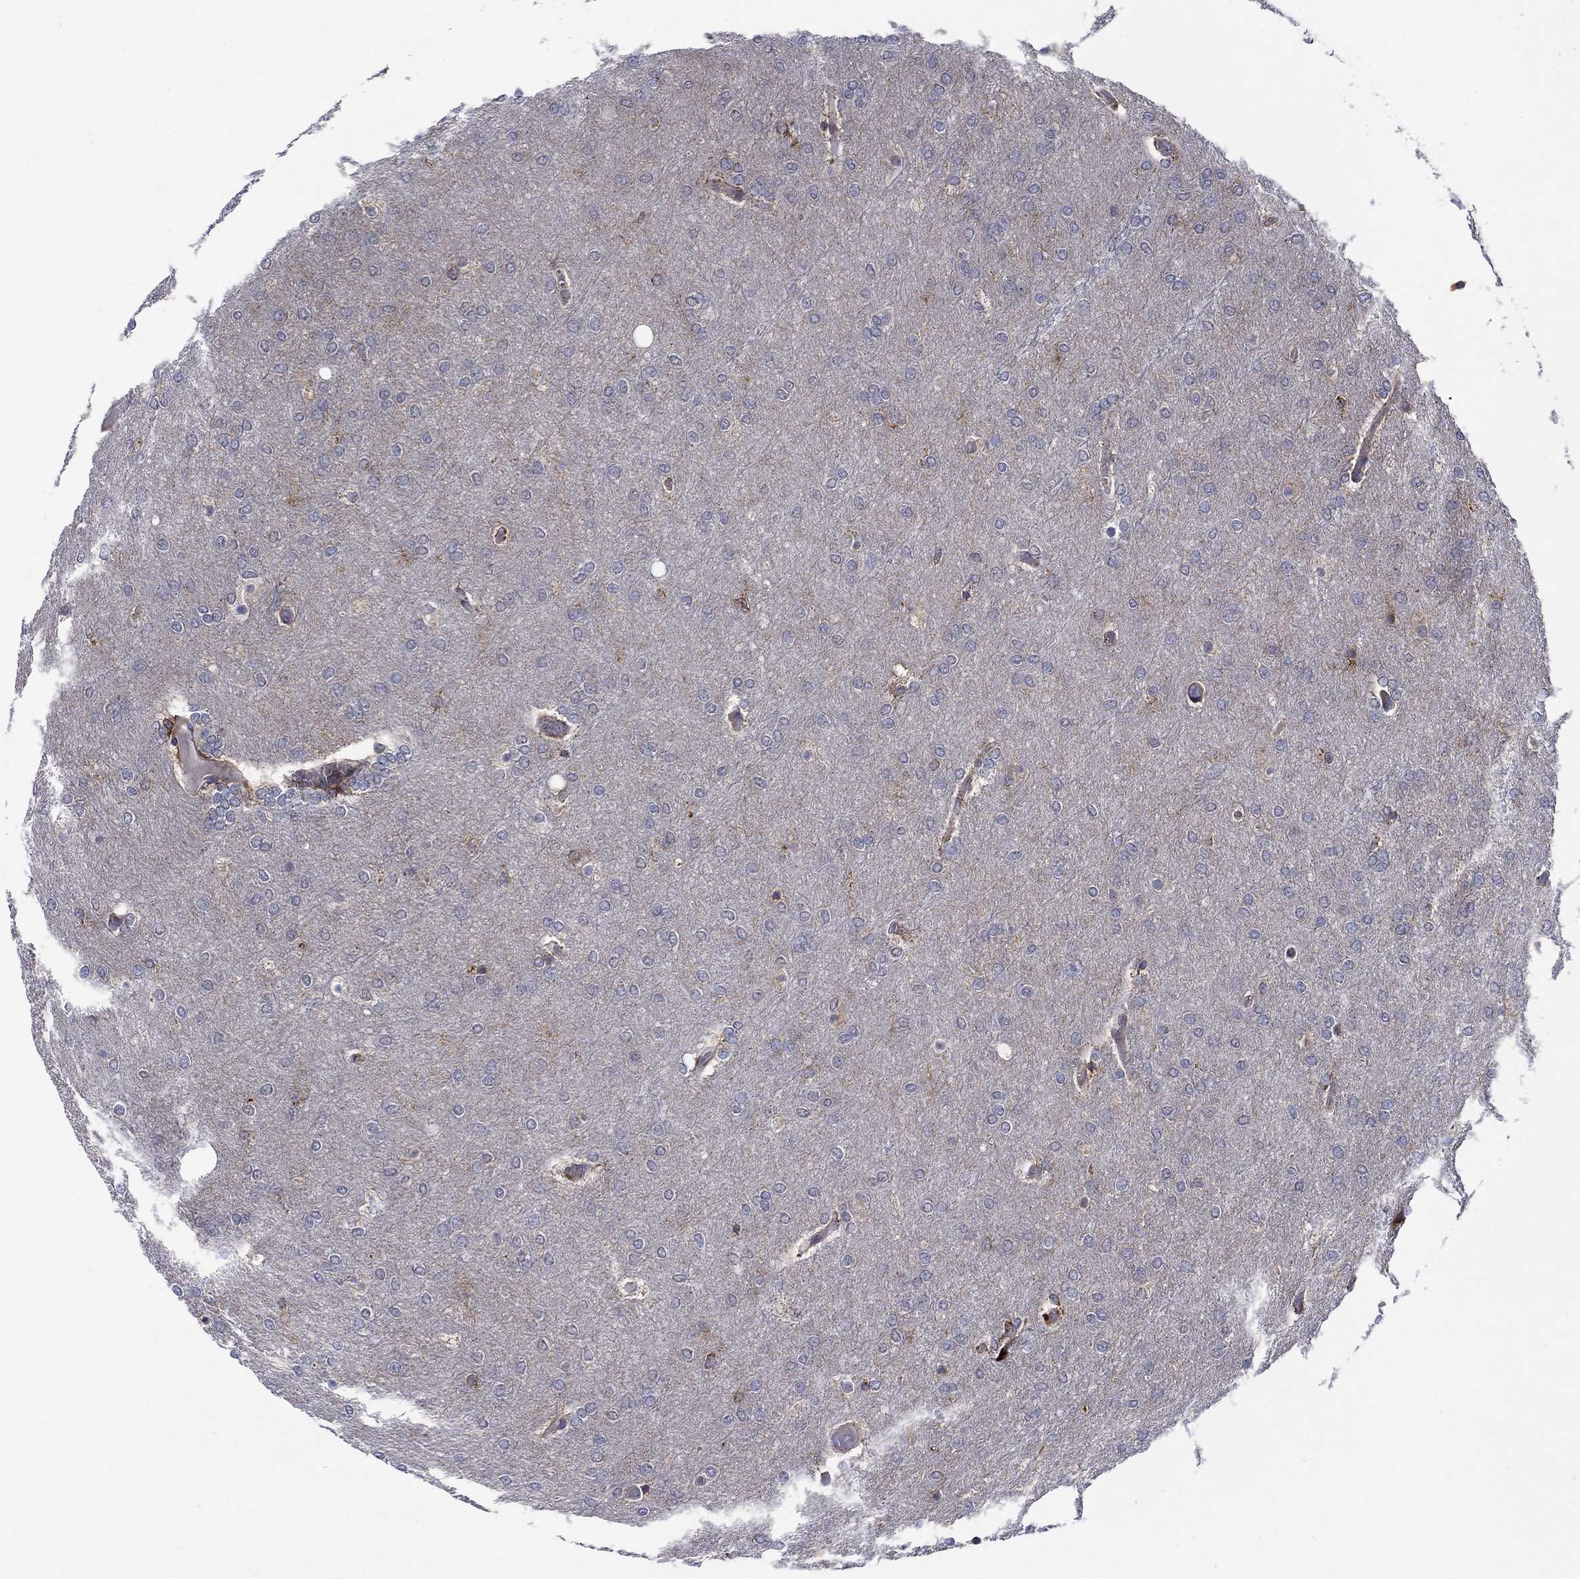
{"staining": {"intensity": "negative", "quantity": "none", "location": "none"}, "tissue": "glioma", "cell_type": "Tumor cells", "image_type": "cancer", "snomed": [{"axis": "morphology", "description": "Glioma, malignant, High grade"}, {"axis": "topography", "description": "Brain"}], "caption": "DAB immunohistochemical staining of human malignant glioma (high-grade) reveals no significant staining in tumor cells.", "gene": "SLC35F2", "patient": {"sex": "female", "age": 61}}